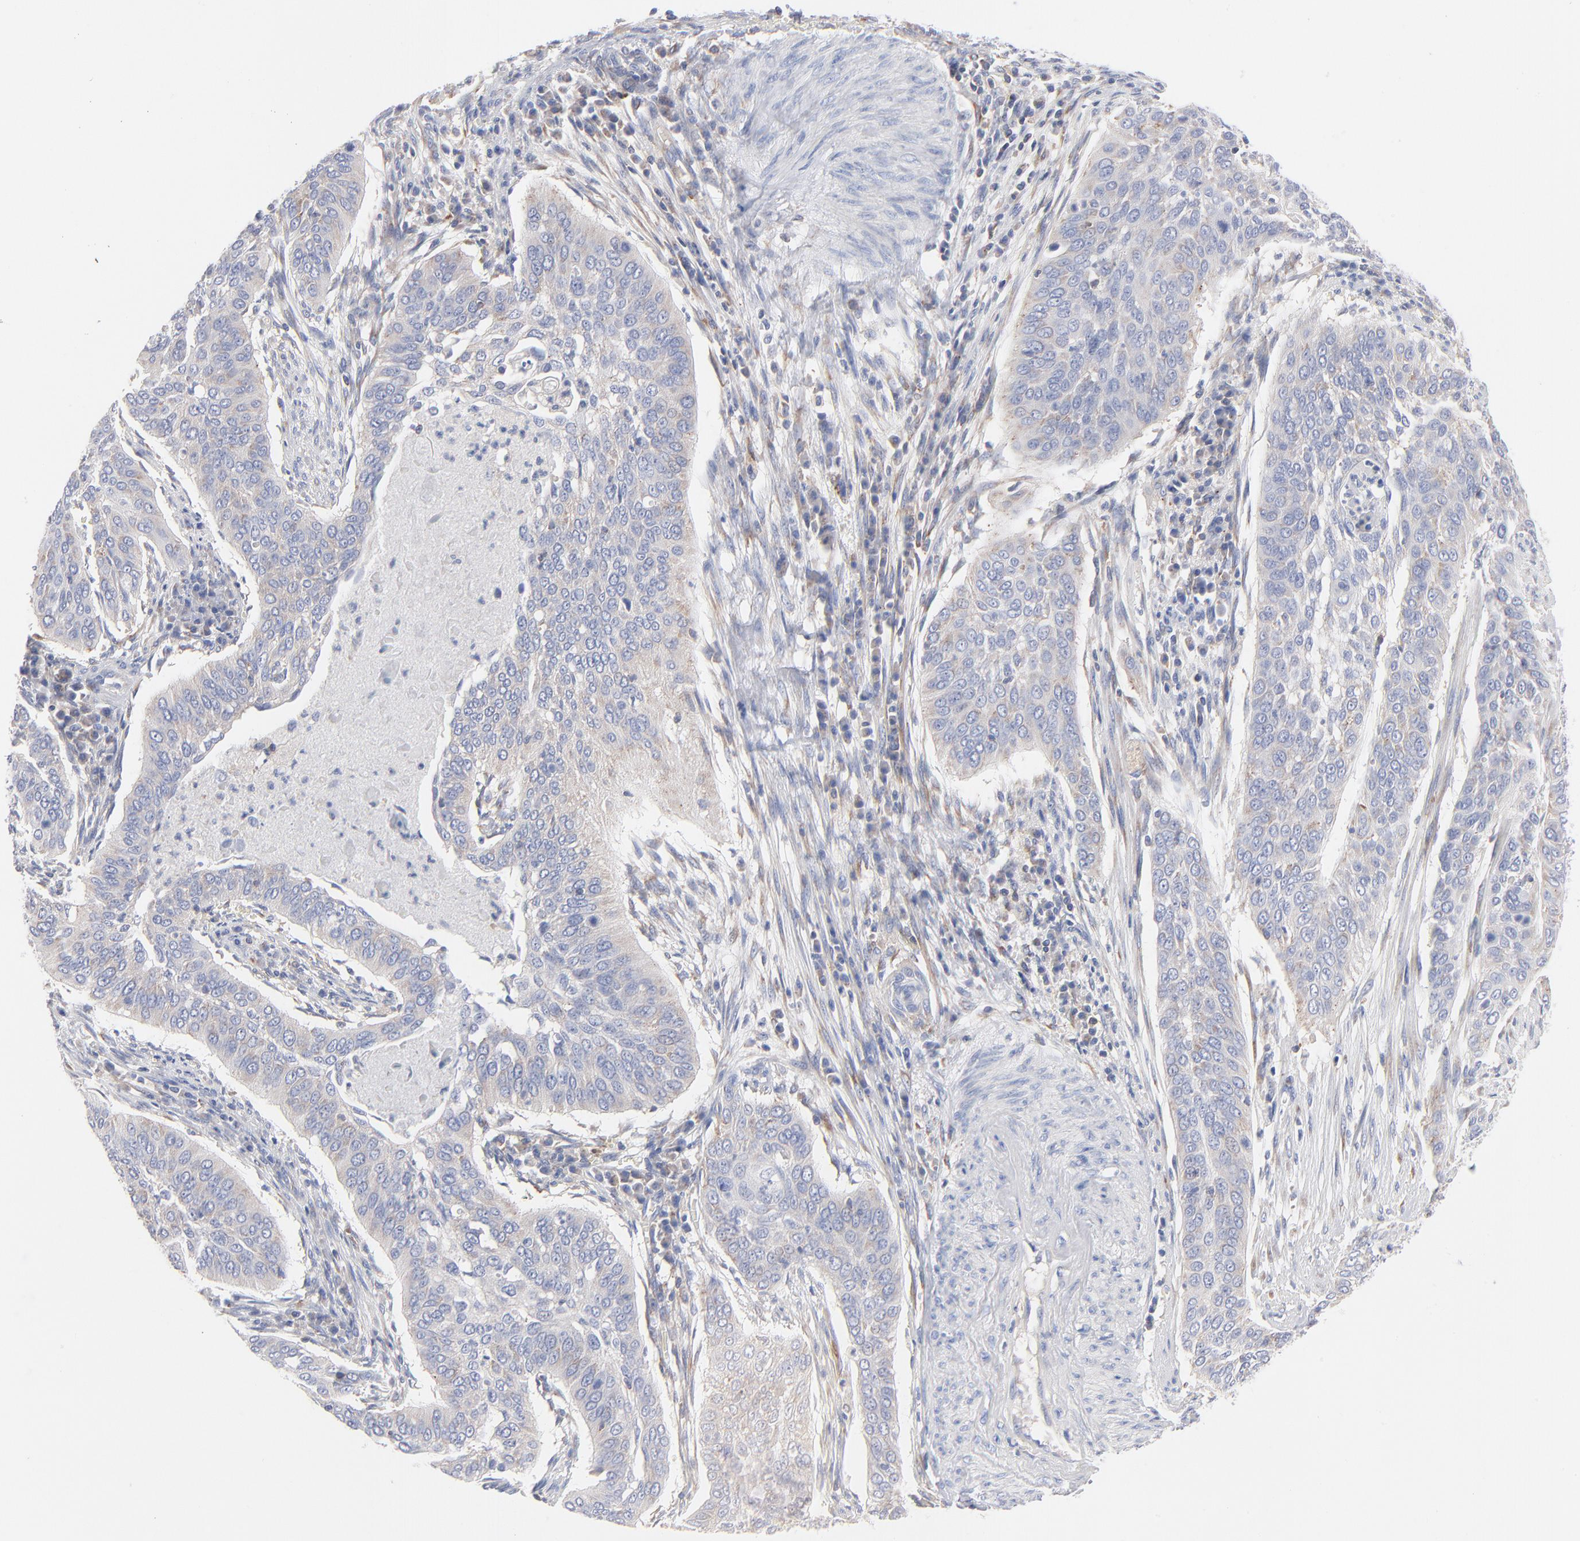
{"staining": {"intensity": "negative", "quantity": "none", "location": "none"}, "tissue": "cervical cancer", "cell_type": "Tumor cells", "image_type": "cancer", "snomed": [{"axis": "morphology", "description": "Squamous cell carcinoma, NOS"}, {"axis": "topography", "description": "Cervix"}], "caption": "There is no significant positivity in tumor cells of squamous cell carcinoma (cervical).", "gene": "SEPTIN6", "patient": {"sex": "female", "age": 39}}